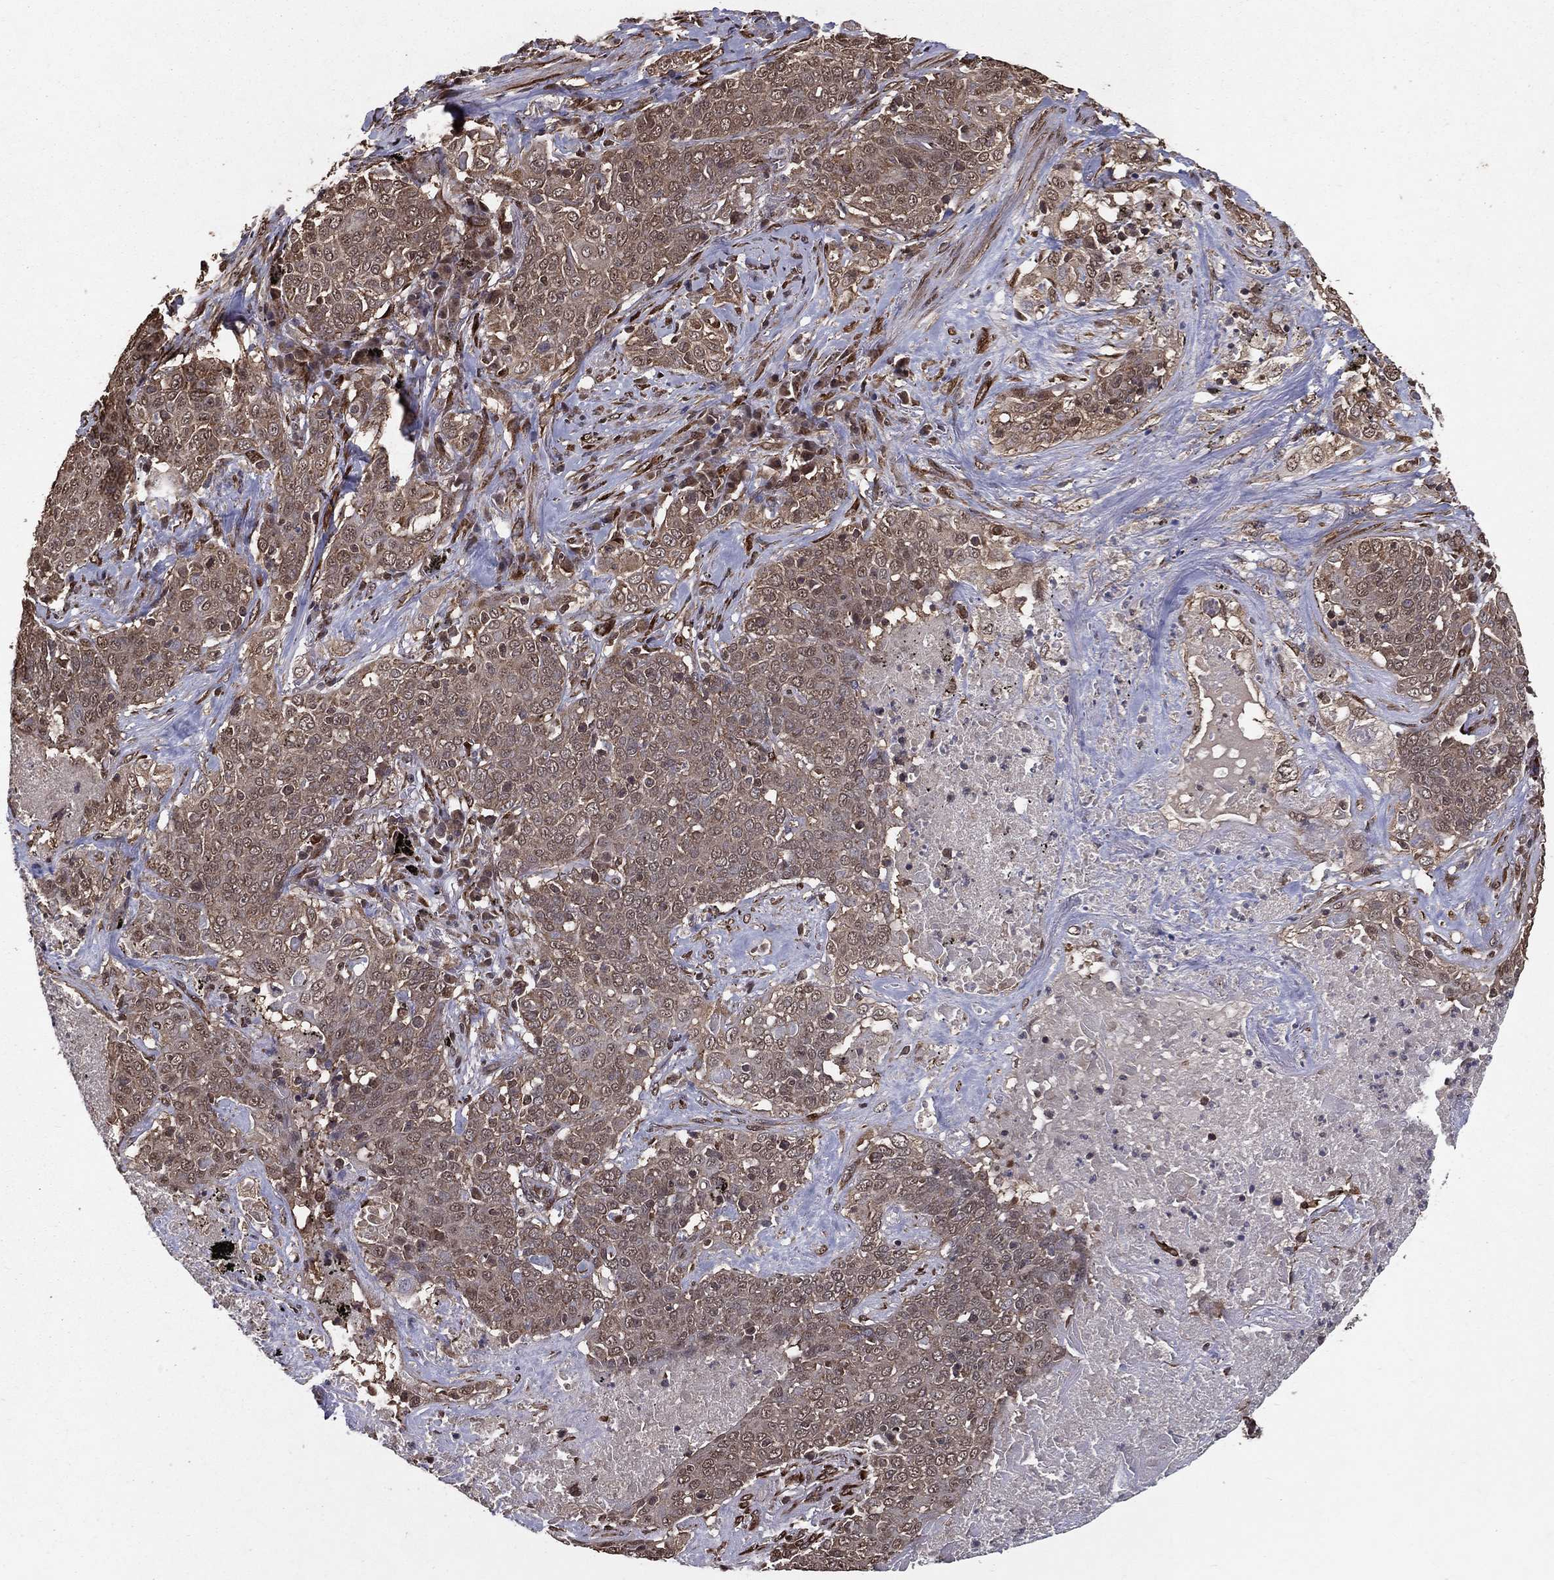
{"staining": {"intensity": "negative", "quantity": "none", "location": "none"}, "tissue": "lung cancer", "cell_type": "Tumor cells", "image_type": "cancer", "snomed": [{"axis": "morphology", "description": "Squamous cell carcinoma, NOS"}, {"axis": "topography", "description": "Lung"}], "caption": "Immunohistochemical staining of lung cancer demonstrates no significant staining in tumor cells.", "gene": "CERS2", "patient": {"sex": "male", "age": 82}}